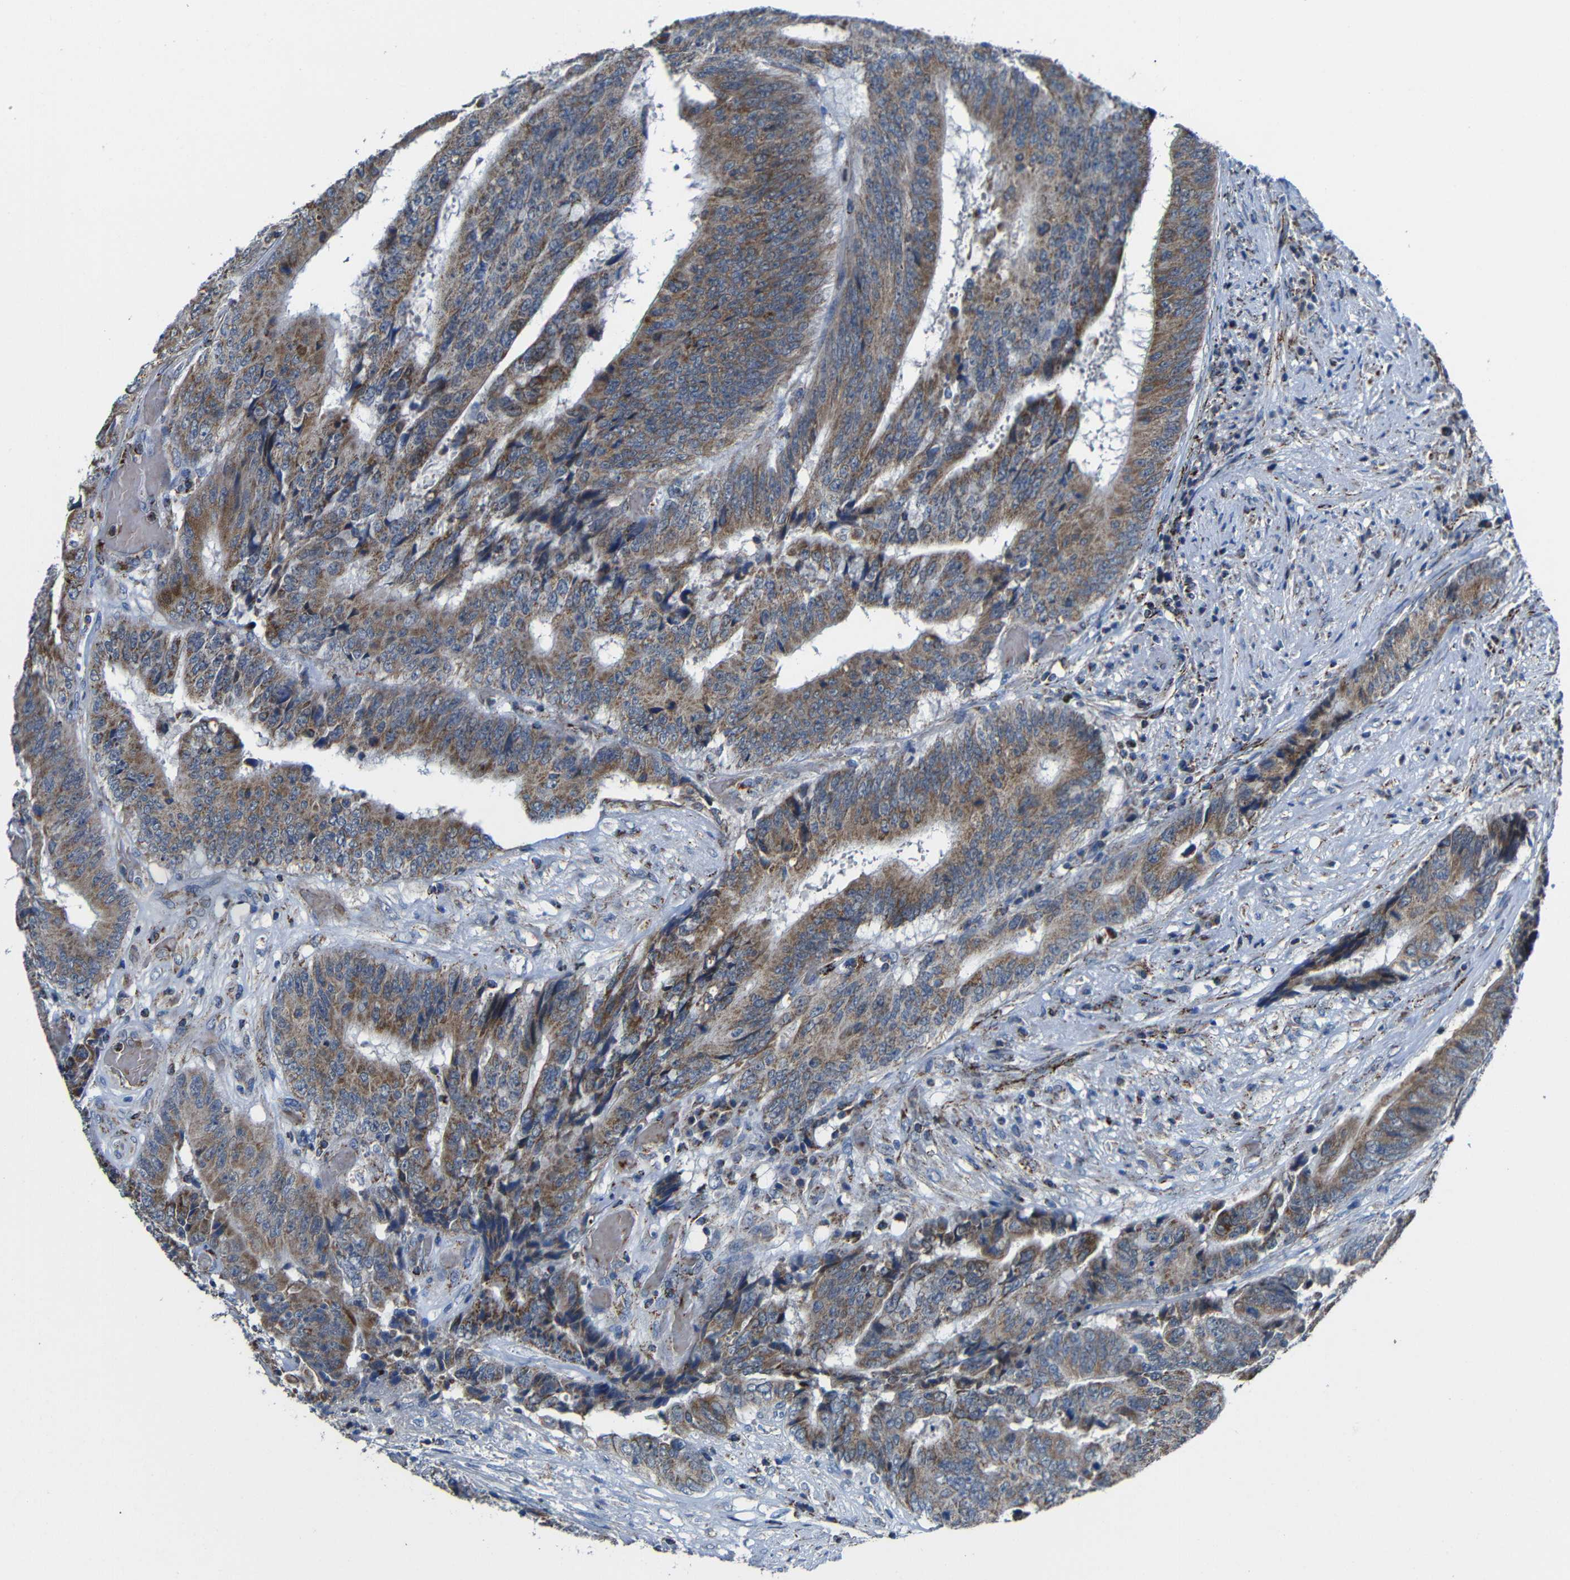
{"staining": {"intensity": "moderate", "quantity": ">75%", "location": "cytoplasmic/membranous"}, "tissue": "colorectal cancer", "cell_type": "Tumor cells", "image_type": "cancer", "snomed": [{"axis": "morphology", "description": "Adenocarcinoma, NOS"}, {"axis": "topography", "description": "Rectum"}], "caption": "Colorectal cancer stained with a protein marker reveals moderate staining in tumor cells.", "gene": "CA5B", "patient": {"sex": "male", "age": 72}}